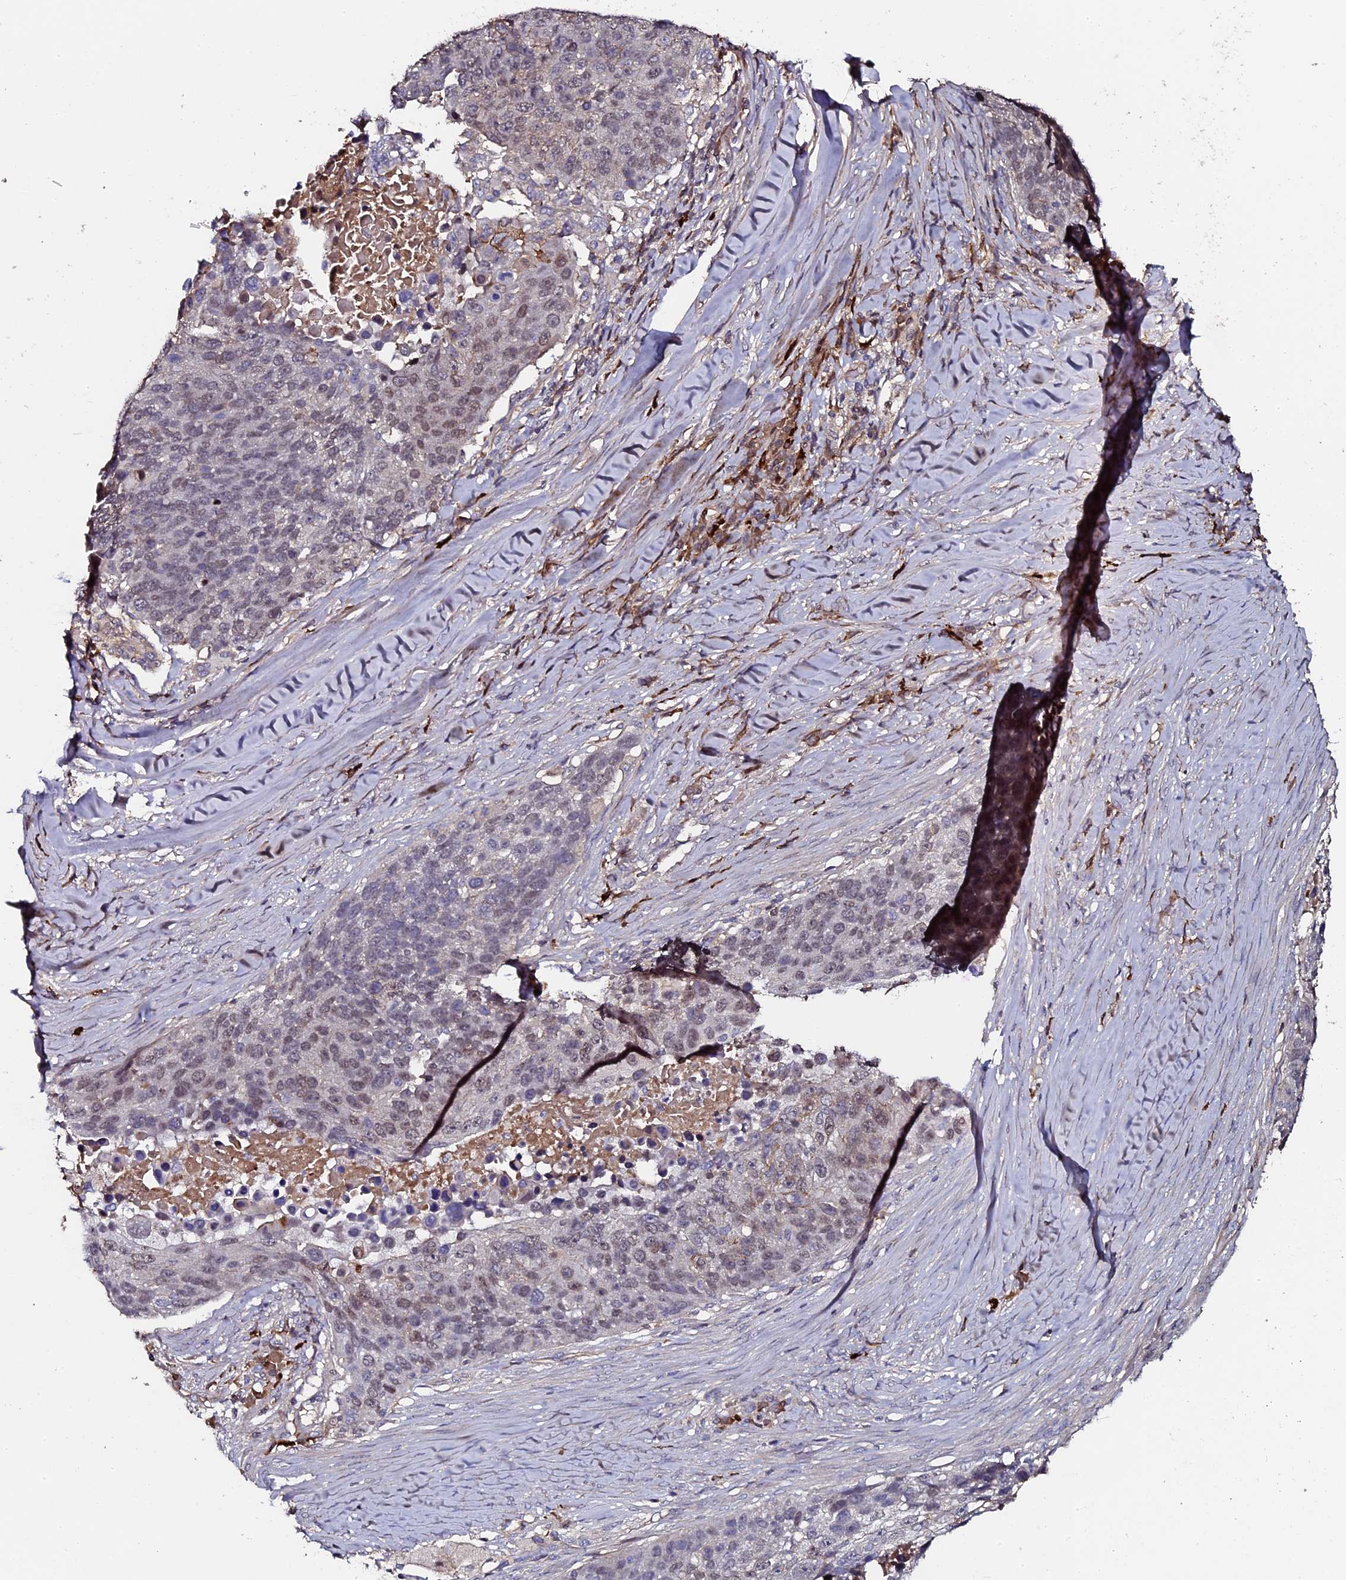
{"staining": {"intensity": "weak", "quantity": "25%-75%", "location": "nuclear"}, "tissue": "lung cancer", "cell_type": "Tumor cells", "image_type": "cancer", "snomed": [{"axis": "morphology", "description": "Normal tissue, NOS"}, {"axis": "morphology", "description": "Squamous cell carcinoma, NOS"}, {"axis": "topography", "description": "Lymph node"}, {"axis": "topography", "description": "Lung"}], "caption": "Brown immunohistochemical staining in lung cancer reveals weak nuclear staining in about 25%-75% of tumor cells.", "gene": "LYG2", "patient": {"sex": "male", "age": 66}}